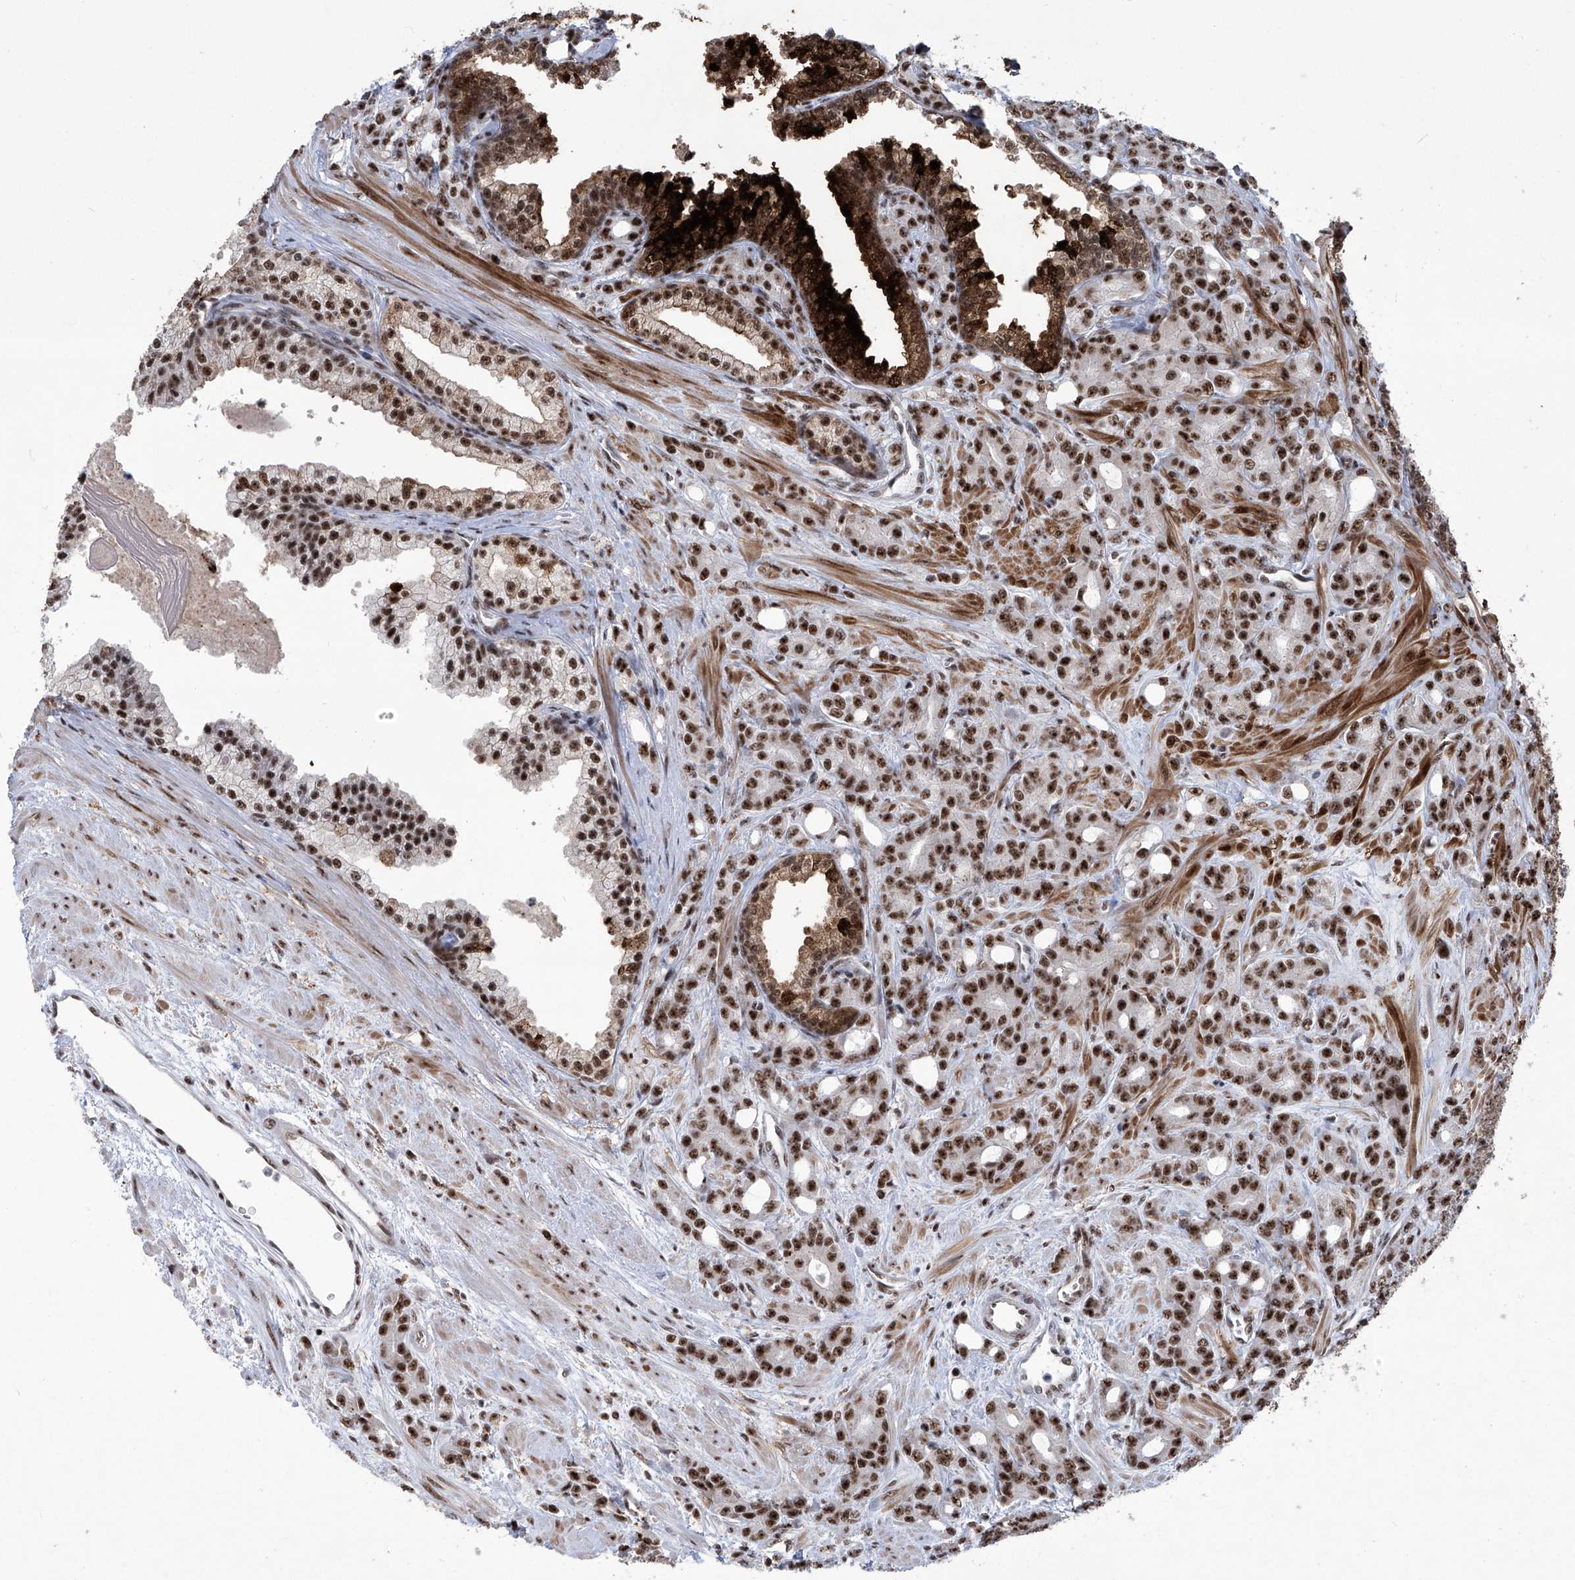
{"staining": {"intensity": "strong", "quantity": ">75%", "location": "nuclear"}, "tissue": "prostate cancer", "cell_type": "Tumor cells", "image_type": "cancer", "snomed": [{"axis": "morphology", "description": "Adenocarcinoma, High grade"}, {"axis": "topography", "description": "Prostate"}], "caption": "A histopathology image of human high-grade adenocarcinoma (prostate) stained for a protein exhibits strong nuclear brown staining in tumor cells.", "gene": "FBXL4", "patient": {"sex": "male", "age": 62}}